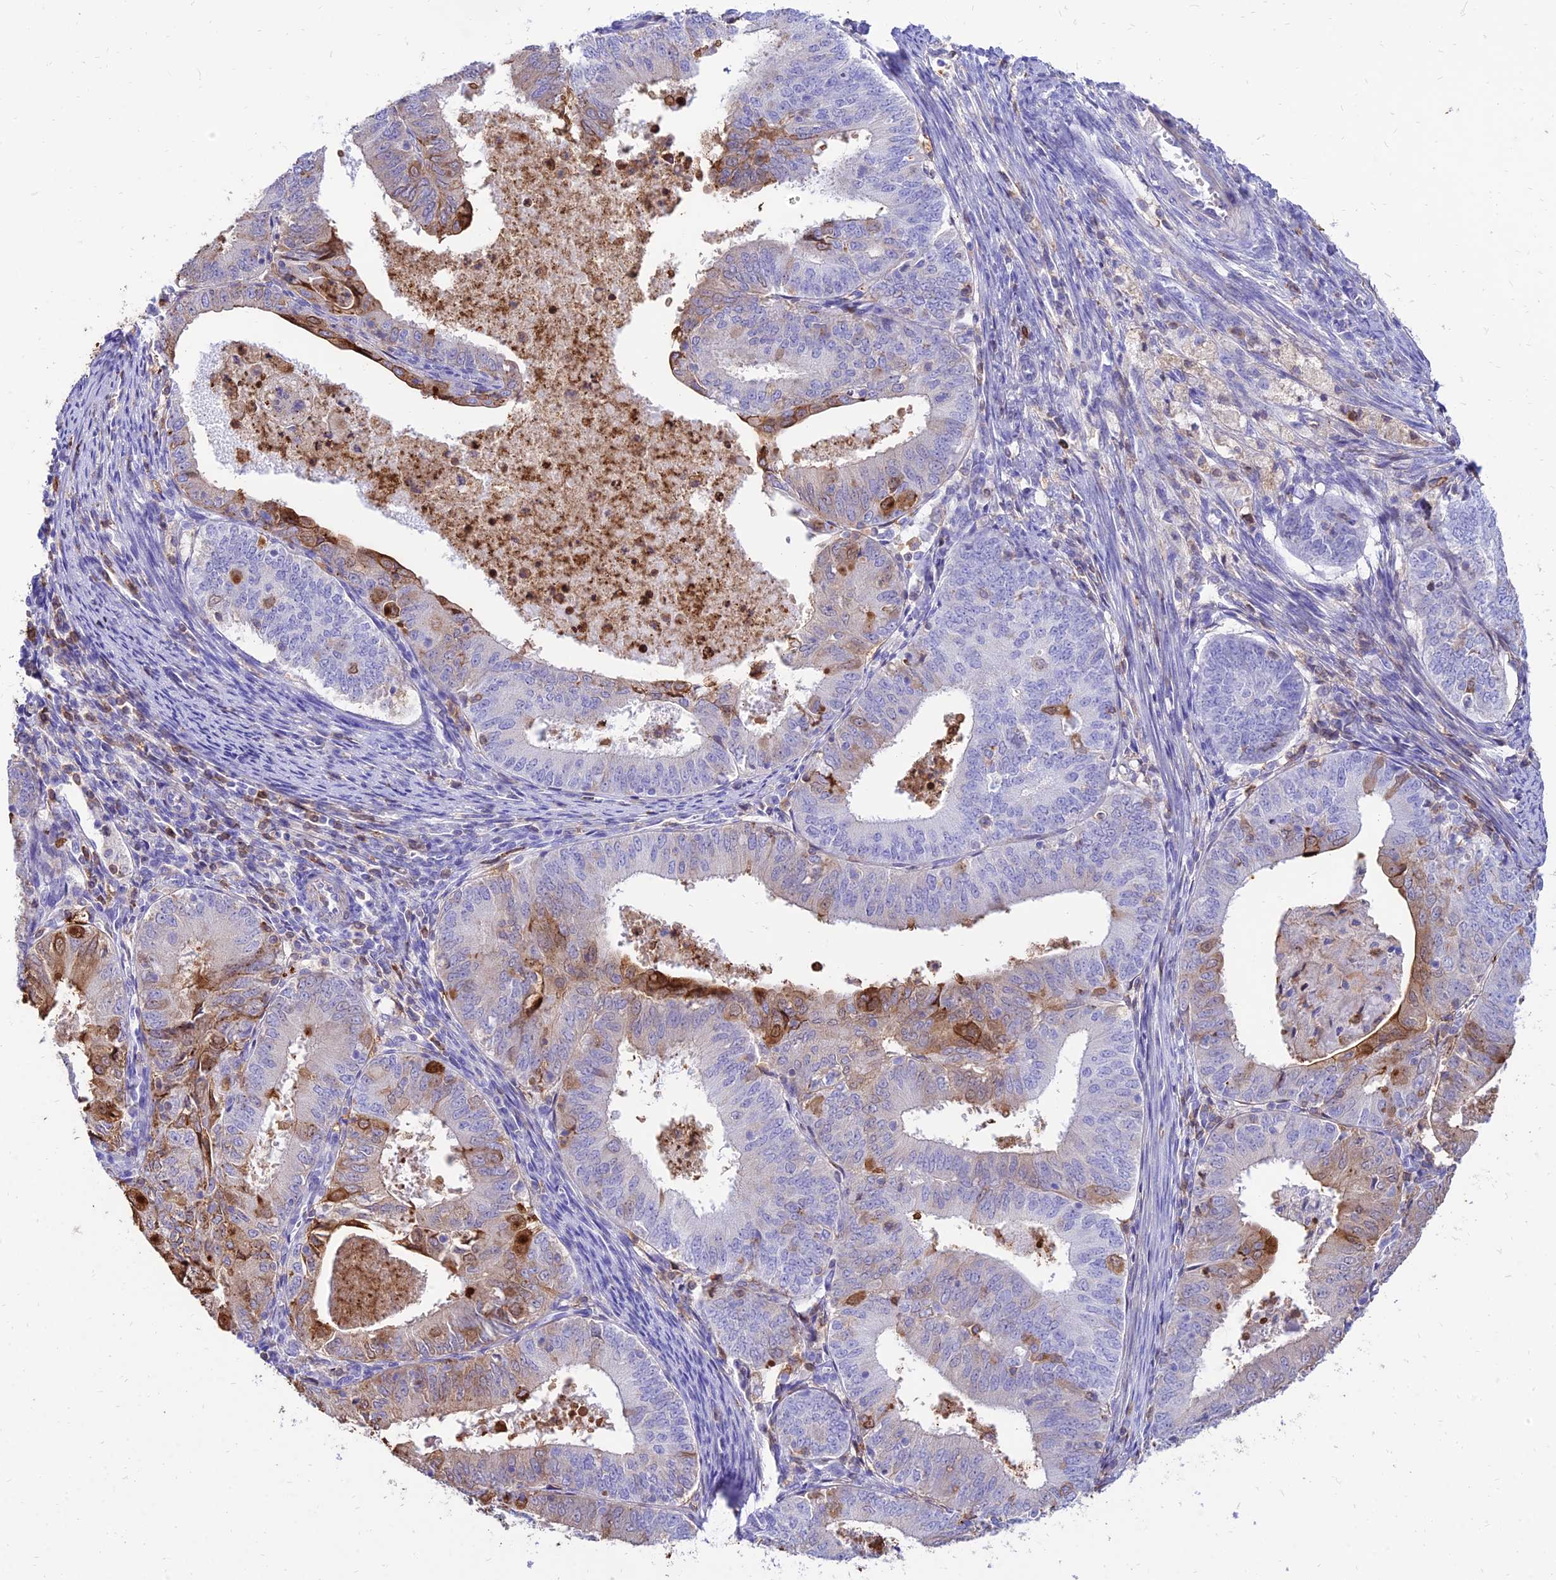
{"staining": {"intensity": "moderate", "quantity": "25%-75%", "location": "cytoplasmic/membranous"}, "tissue": "endometrial cancer", "cell_type": "Tumor cells", "image_type": "cancer", "snomed": [{"axis": "morphology", "description": "Adenocarcinoma, NOS"}, {"axis": "topography", "description": "Endometrium"}], "caption": "A brown stain labels moderate cytoplasmic/membranous expression of a protein in endometrial cancer tumor cells. (Stains: DAB in brown, nuclei in blue, Microscopy: brightfield microscopy at high magnification).", "gene": "SREK1IP1", "patient": {"sex": "female", "age": 57}}